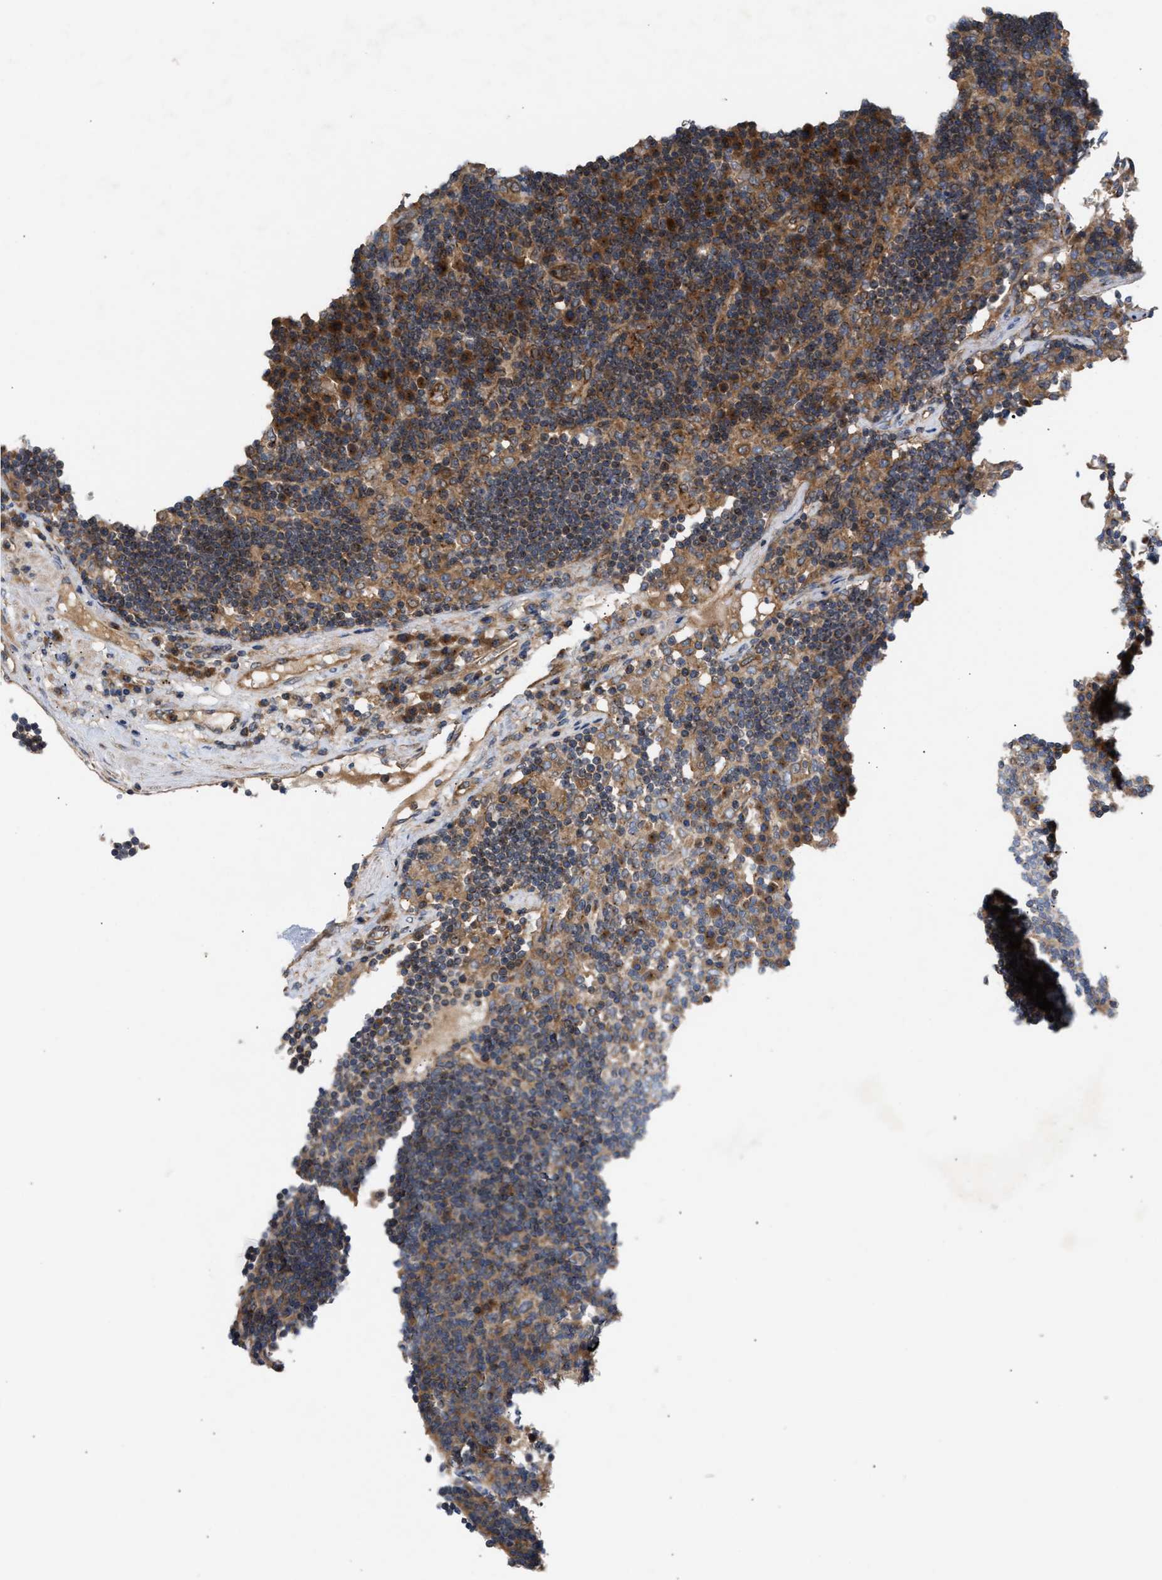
{"staining": {"intensity": "moderate", "quantity": ">75%", "location": "cytoplasmic/membranous"}, "tissue": "lymph node", "cell_type": "Germinal center cells", "image_type": "normal", "snomed": [{"axis": "morphology", "description": "Normal tissue, NOS"}, {"axis": "morphology", "description": "Squamous cell carcinoma, metastatic, NOS"}, {"axis": "topography", "description": "Lymph node"}], "caption": "Germinal center cells exhibit medium levels of moderate cytoplasmic/membranous positivity in approximately >75% of cells in unremarkable lymph node.", "gene": "LAPTM4B", "patient": {"sex": "female", "age": 53}}